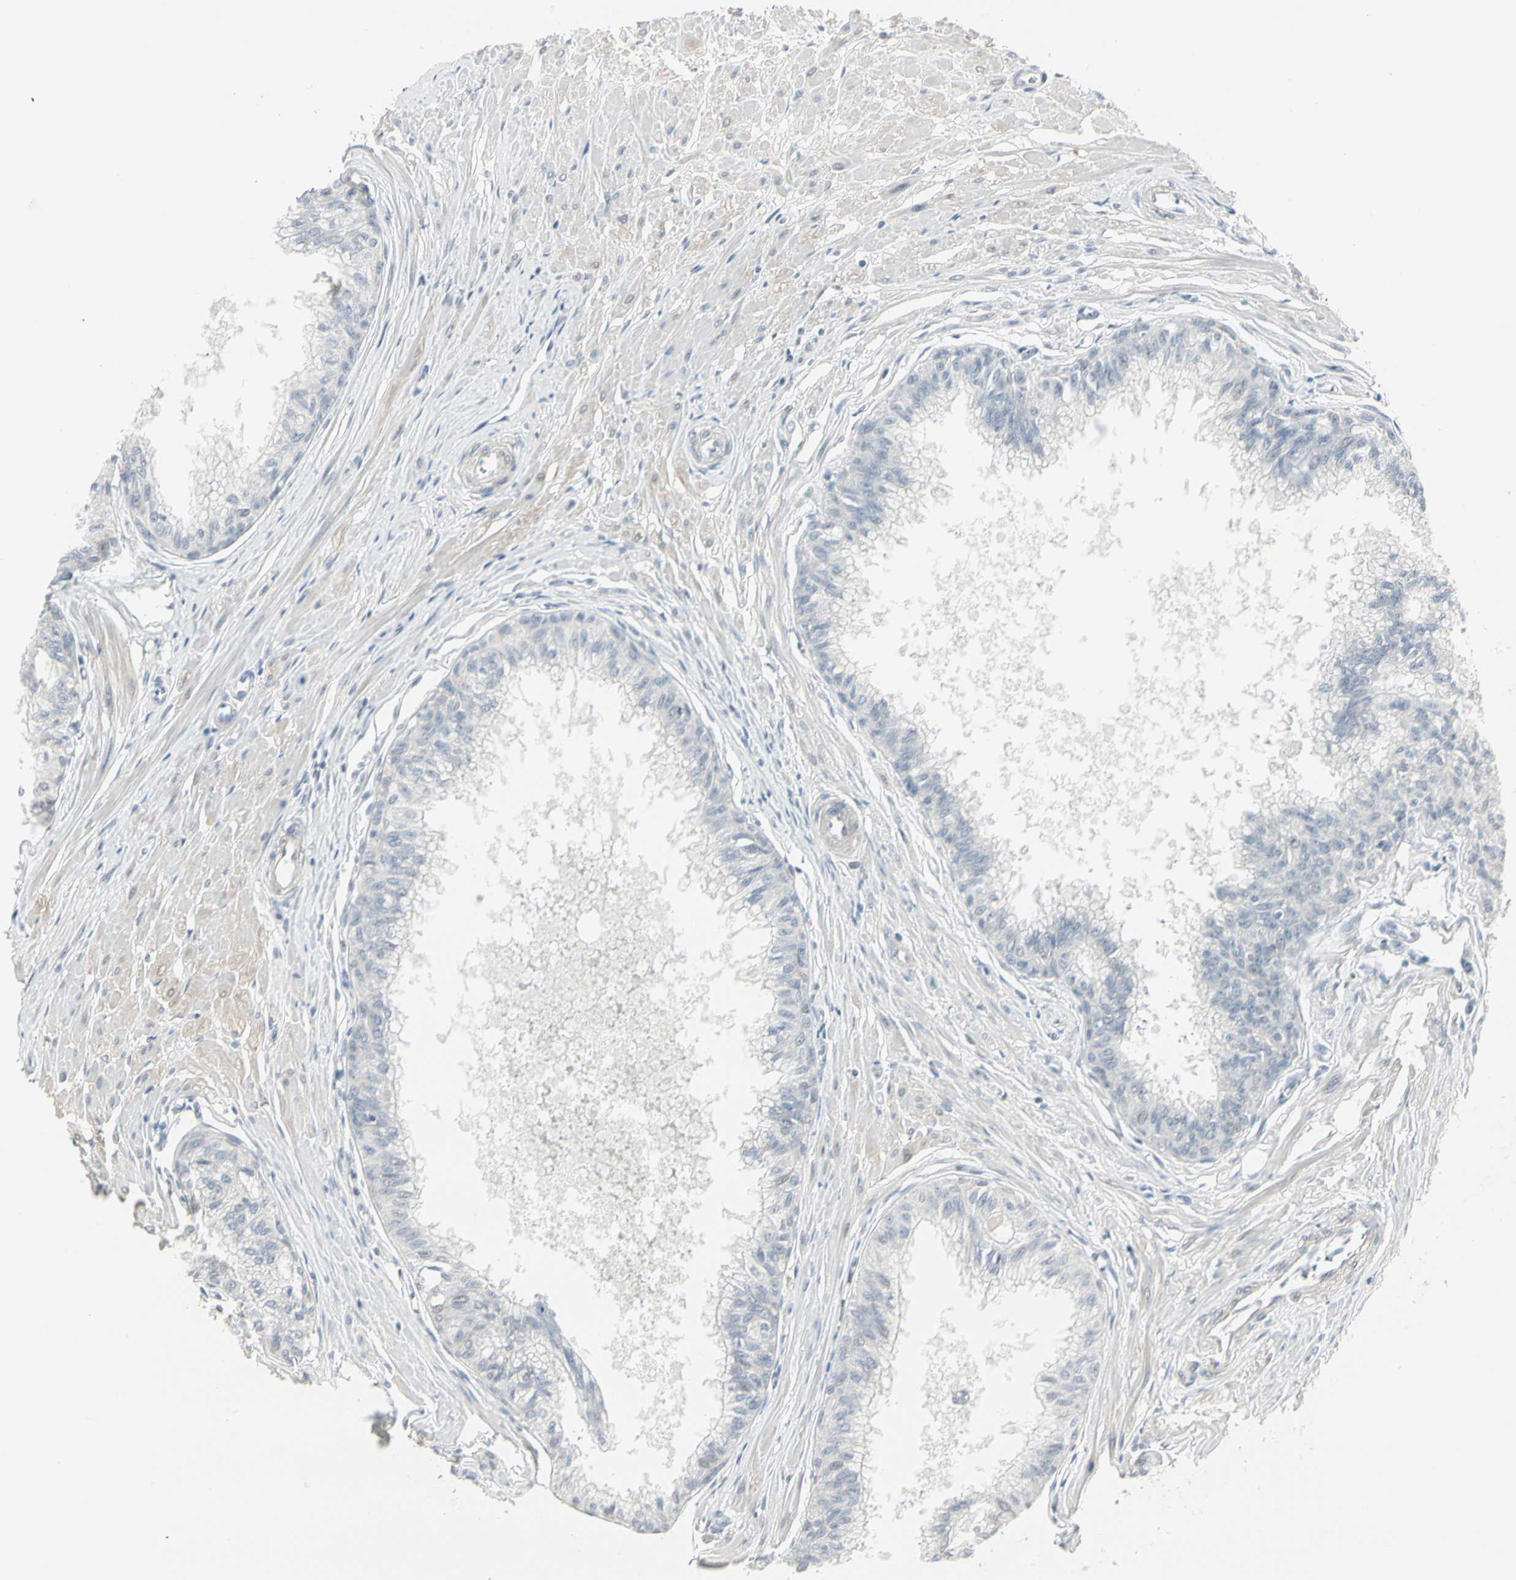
{"staining": {"intensity": "negative", "quantity": "none", "location": "none"}, "tissue": "prostate", "cell_type": "Glandular cells", "image_type": "normal", "snomed": [{"axis": "morphology", "description": "Normal tissue, NOS"}, {"axis": "topography", "description": "Prostate"}, {"axis": "topography", "description": "Seminal veicle"}], "caption": "IHC photomicrograph of unremarkable prostate: prostate stained with DAB (3,3'-diaminobenzidine) reveals no significant protein staining in glandular cells. Nuclei are stained in blue.", "gene": "DMPK", "patient": {"sex": "male", "age": 60}}